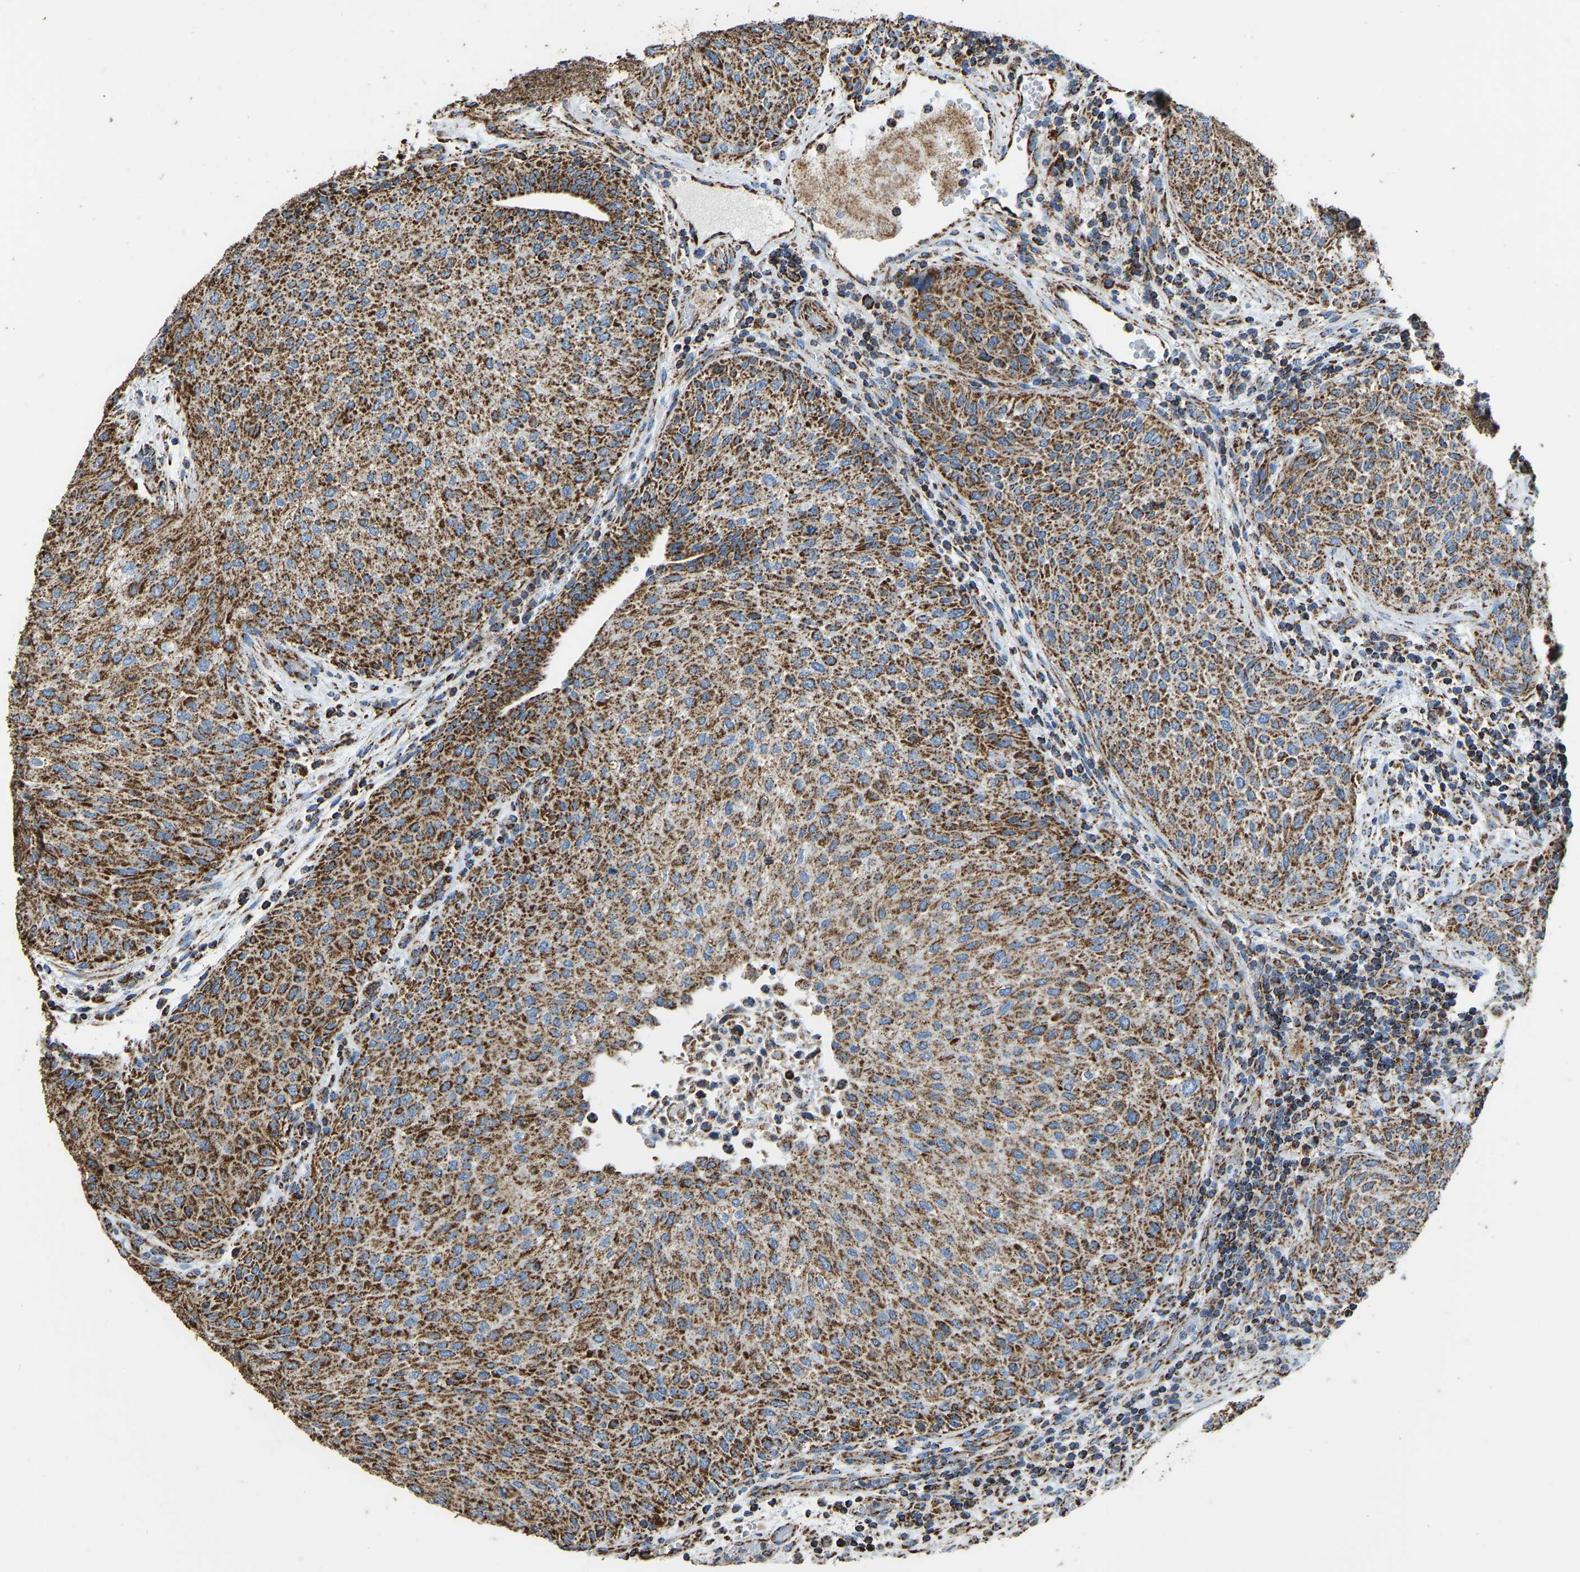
{"staining": {"intensity": "moderate", "quantity": ">75%", "location": "cytoplasmic/membranous"}, "tissue": "urothelial cancer", "cell_type": "Tumor cells", "image_type": "cancer", "snomed": [{"axis": "morphology", "description": "Urothelial carcinoma, Low grade"}, {"axis": "morphology", "description": "Urothelial carcinoma, High grade"}, {"axis": "topography", "description": "Urinary bladder"}], "caption": "Protein expression analysis of human urothelial cancer reveals moderate cytoplasmic/membranous staining in about >75% of tumor cells.", "gene": "IRX6", "patient": {"sex": "male", "age": 35}}